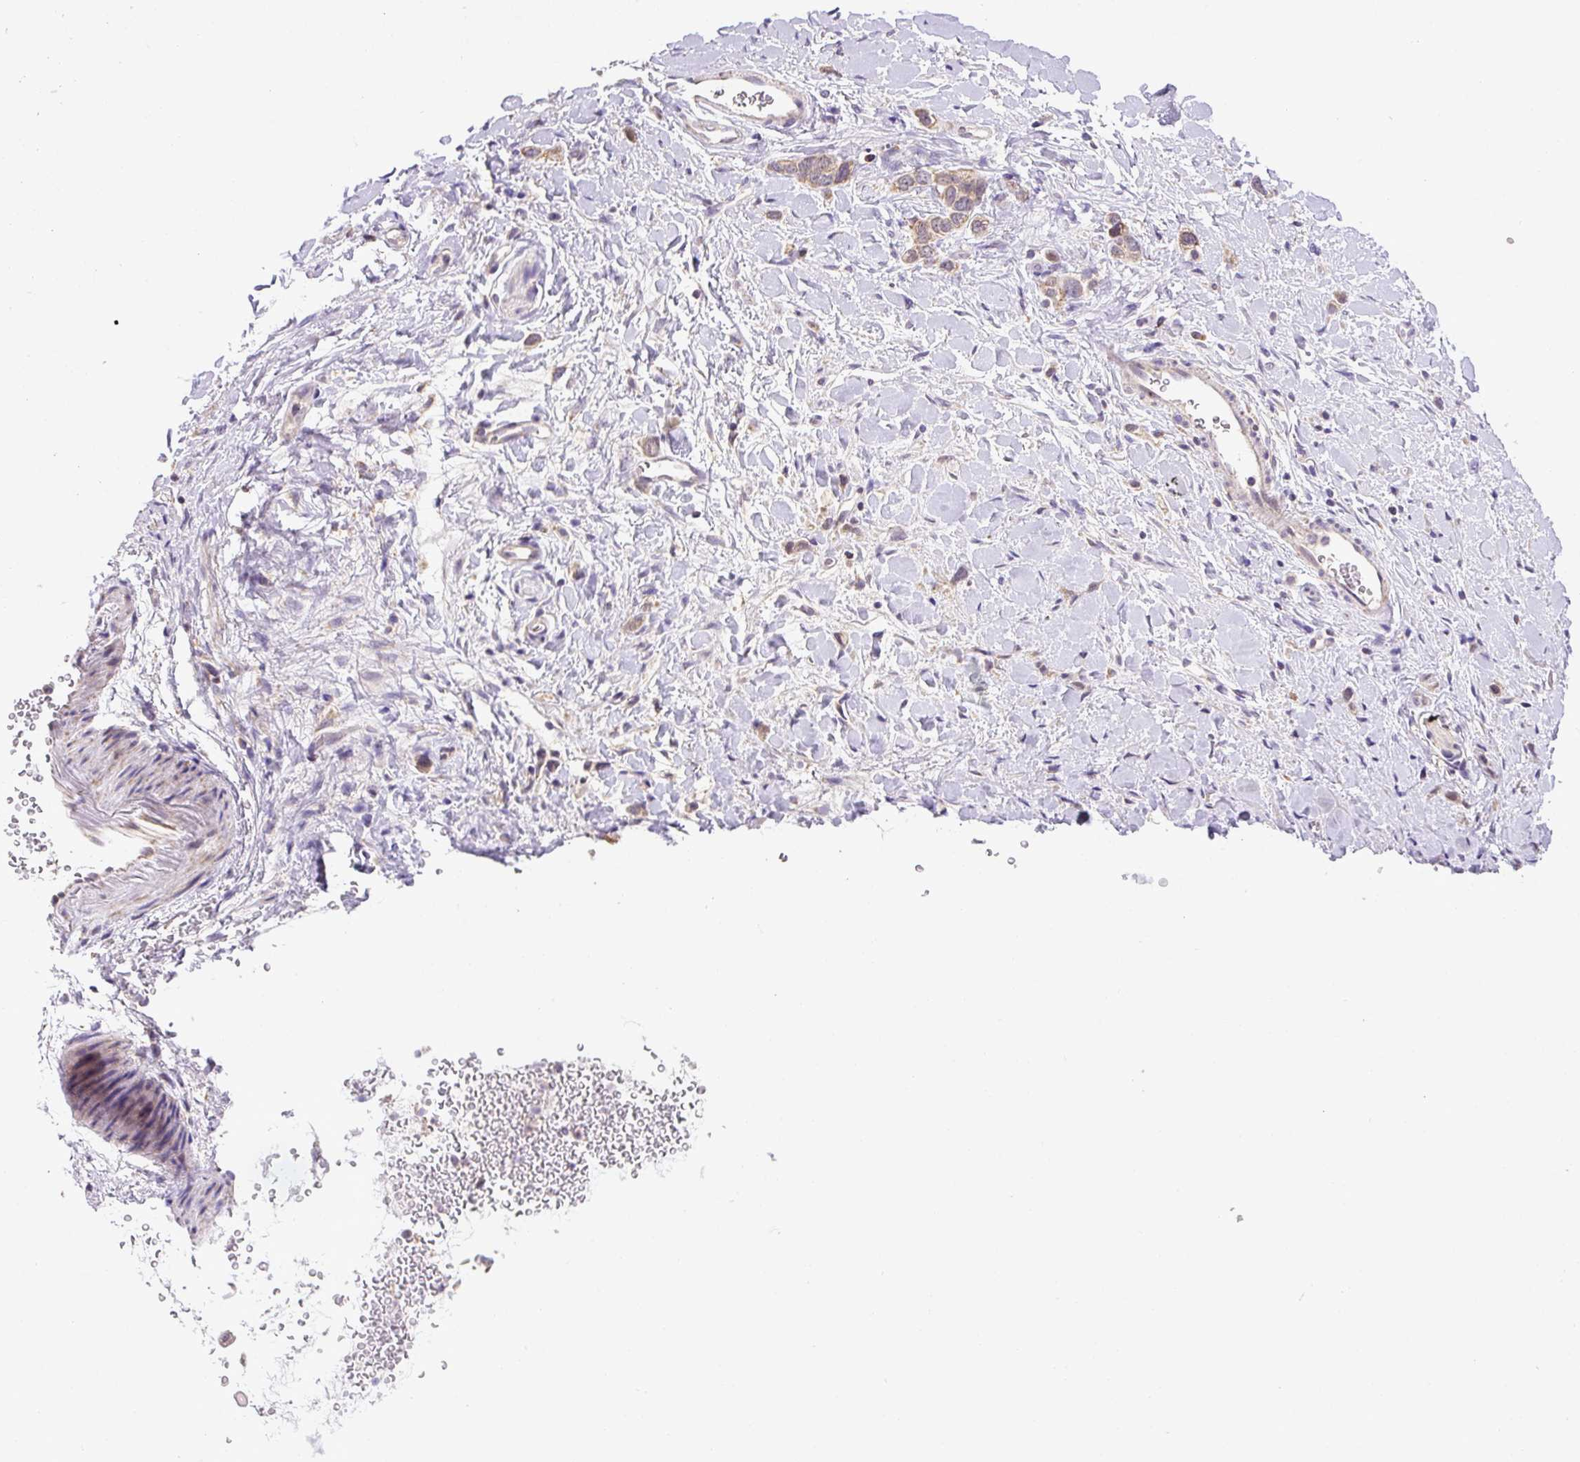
{"staining": {"intensity": "moderate", "quantity": ">75%", "location": "cytoplasmic/membranous"}, "tissue": "stomach cancer", "cell_type": "Tumor cells", "image_type": "cancer", "snomed": [{"axis": "morphology", "description": "Adenocarcinoma, NOS"}, {"axis": "topography", "description": "Stomach"}], "caption": "This photomicrograph demonstrates immunohistochemistry staining of stomach cancer (adenocarcinoma), with medium moderate cytoplasmic/membranous expression in about >75% of tumor cells.", "gene": "MFSD9", "patient": {"sex": "female", "age": 65}}